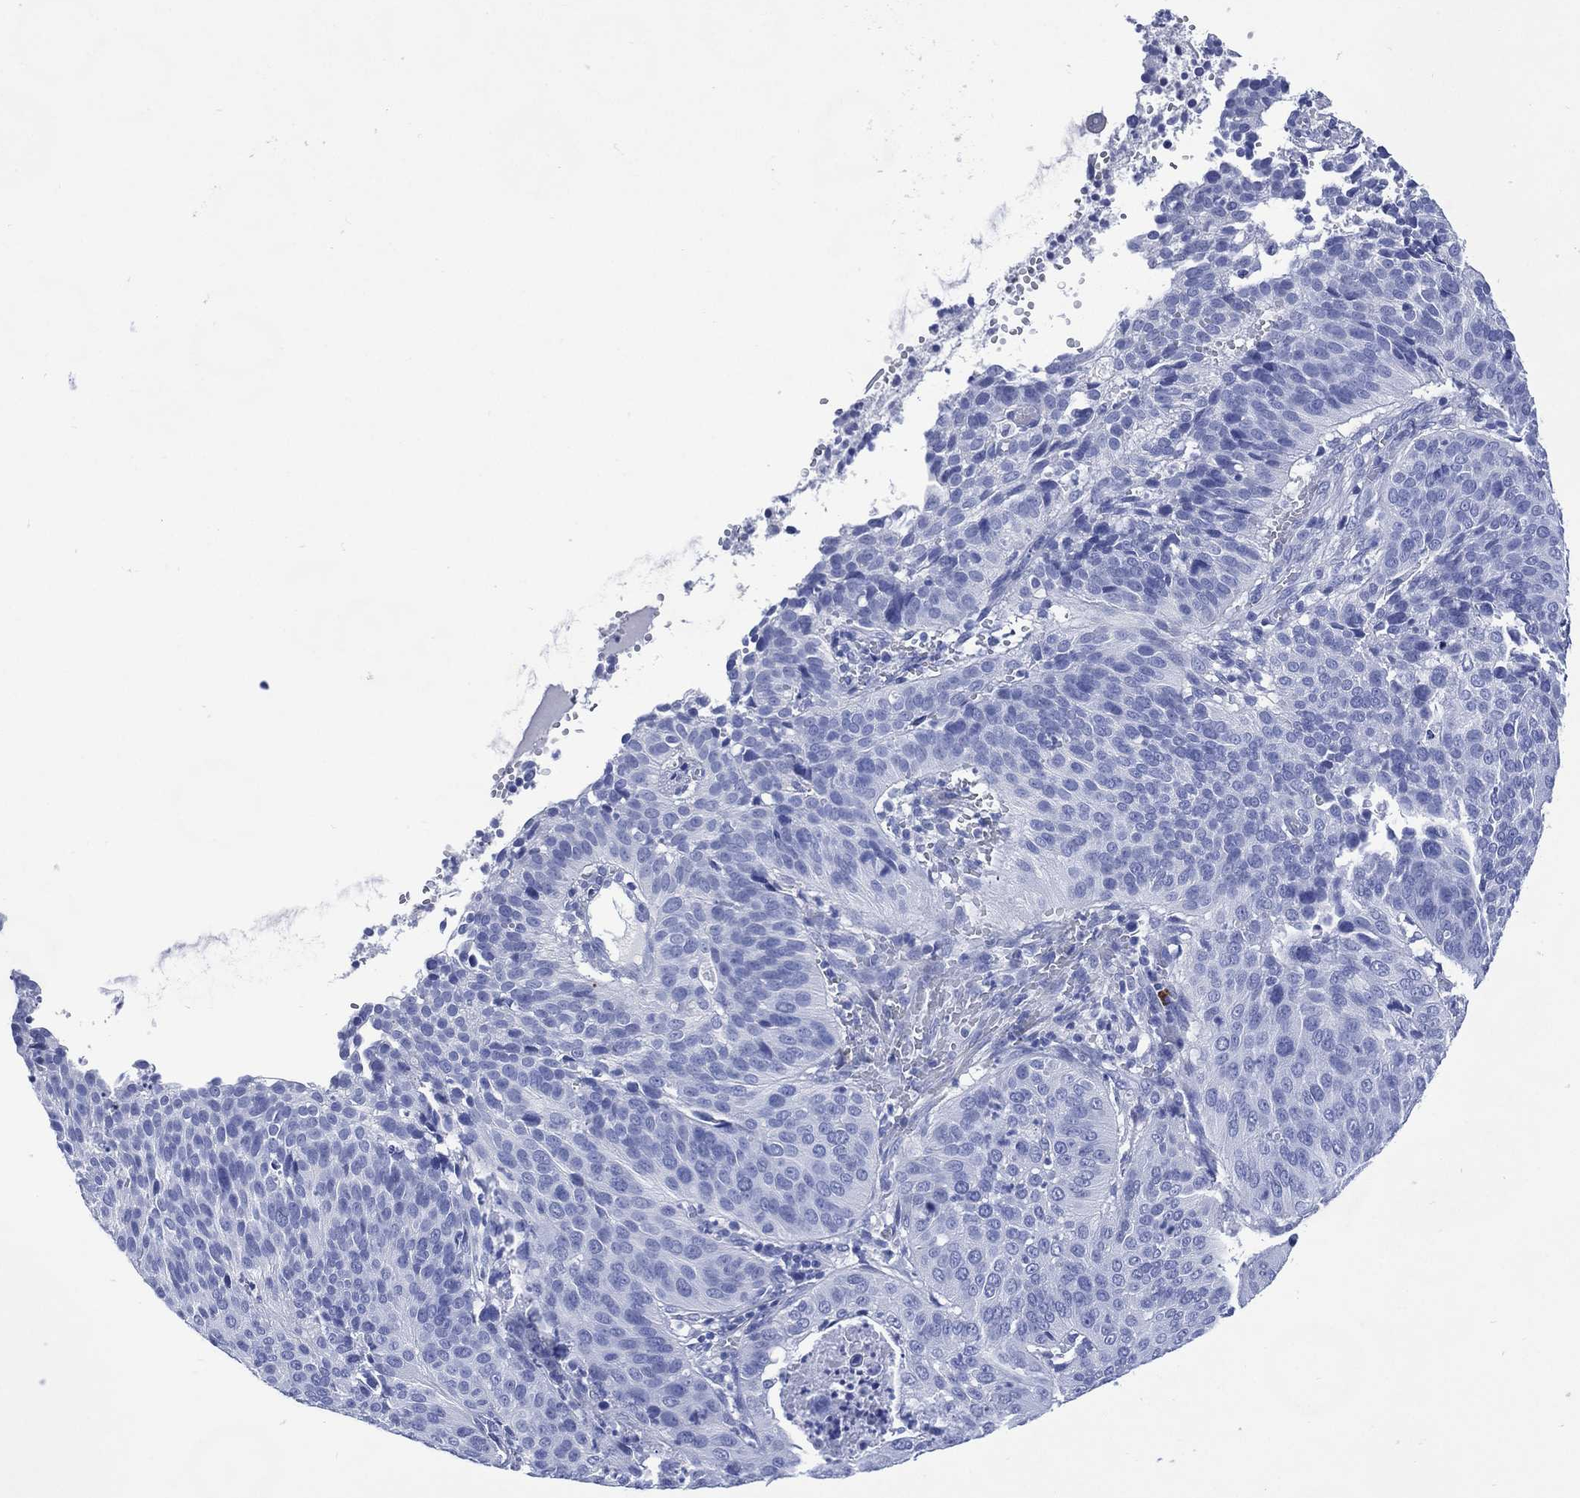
{"staining": {"intensity": "negative", "quantity": "none", "location": "none"}, "tissue": "cervical cancer", "cell_type": "Tumor cells", "image_type": "cancer", "snomed": [{"axis": "morphology", "description": "Normal tissue, NOS"}, {"axis": "morphology", "description": "Squamous cell carcinoma, NOS"}, {"axis": "topography", "description": "Cervix"}], "caption": "This micrograph is of squamous cell carcinoma (cervical) stained with immunohistochemistry (IHC) to label a protein in brown with the nuclei are counter-stained blue. There is no staining in tumor cells.", "gene": "SHCBP1L", "patient": {"sex": "female", "age": 39}}